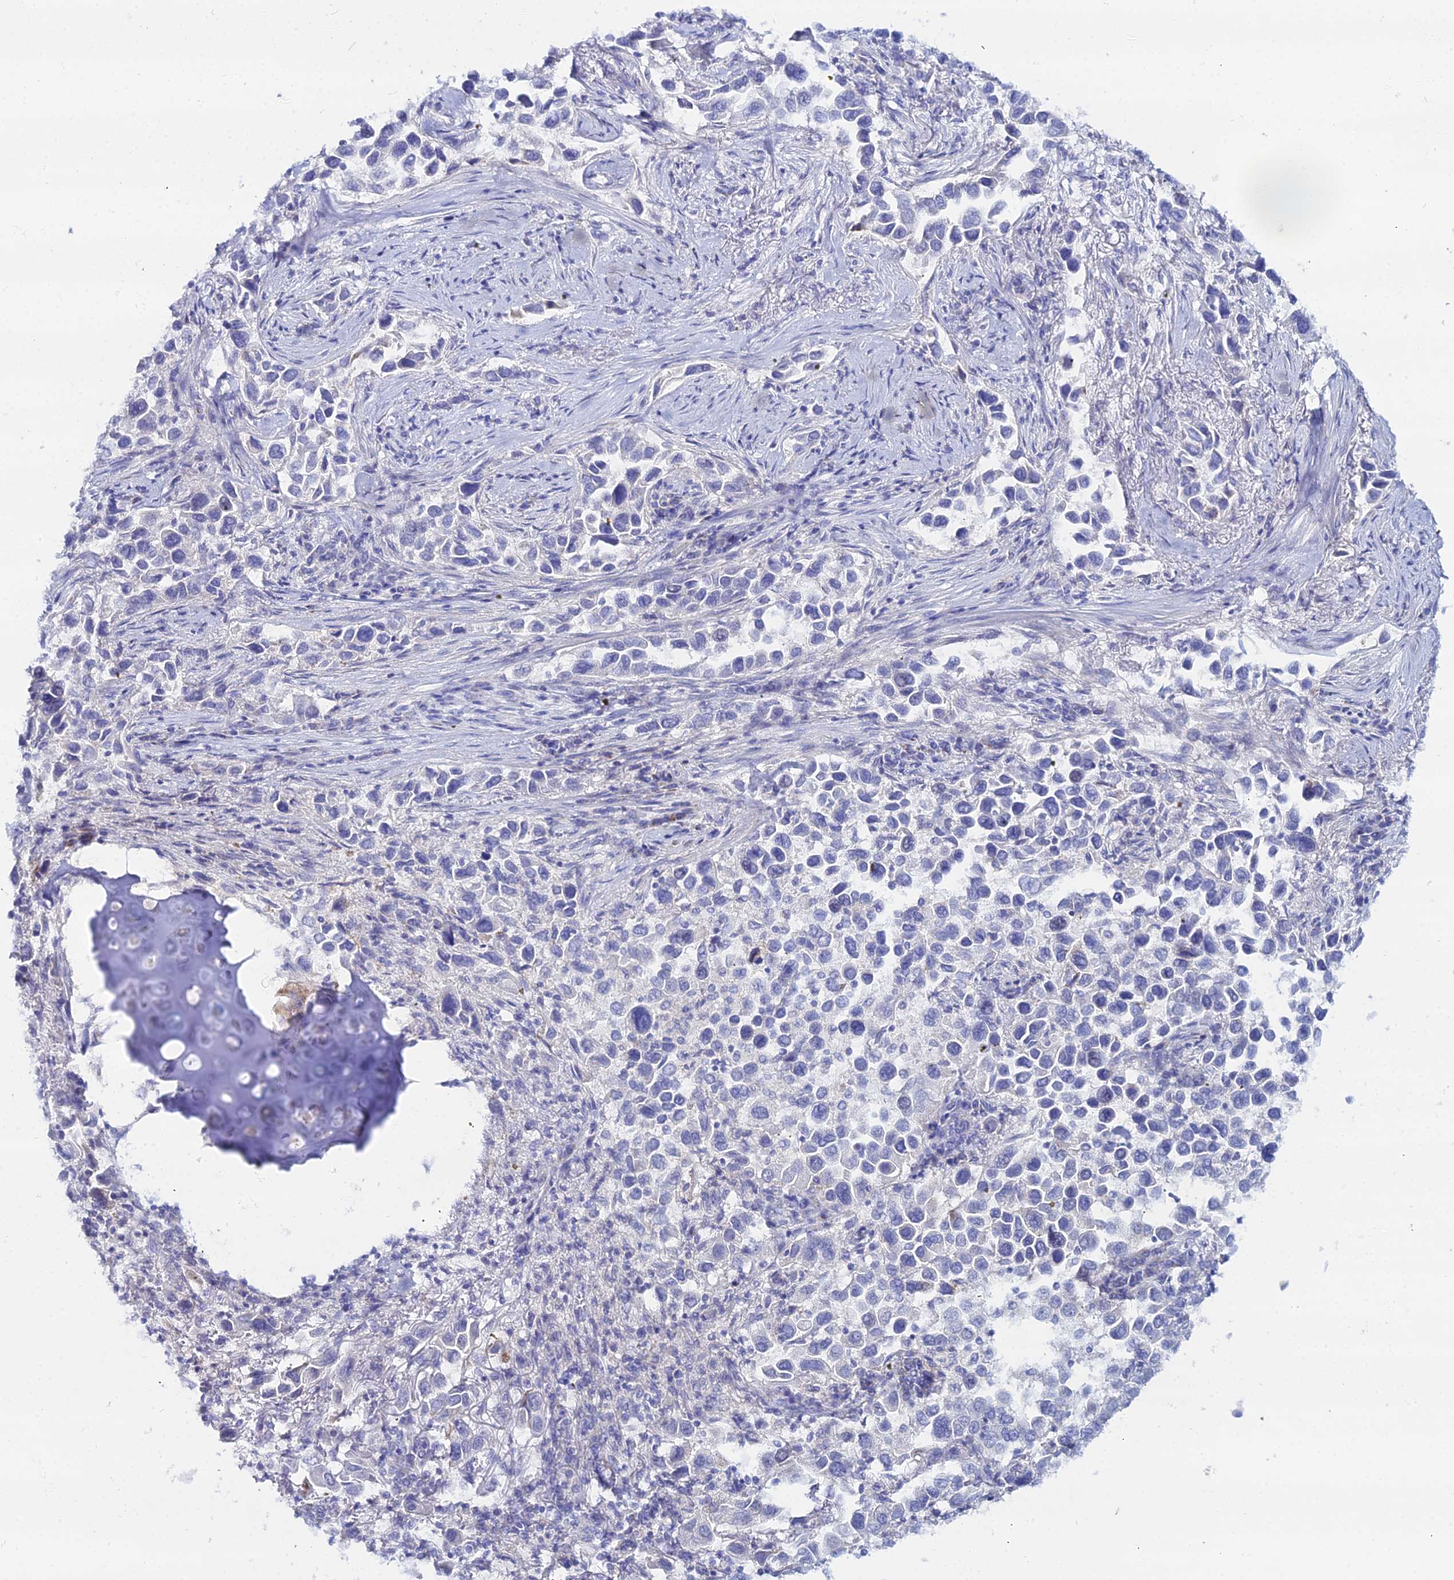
{"staining": {"intensity": "negative", "quantity": "none", "location": "none"}, "tissue": "lung cancer", "cell_type": "Tumor cells", "image_type": "cancer", "snomed": [{"axis": "morphology", "description": "Adenocarcinoma, NOS"}, {"axis": "topography", "description": "Lung"}], "caption": "The immunohistochemistry image has no significant expression in tumor cells of lung adenocarcinoma tissue. (Immunohistochemistry, brightfield microscopy, high magnification).", "gene": "DHX34", "patient": {"sex": "female", "age": 76}}